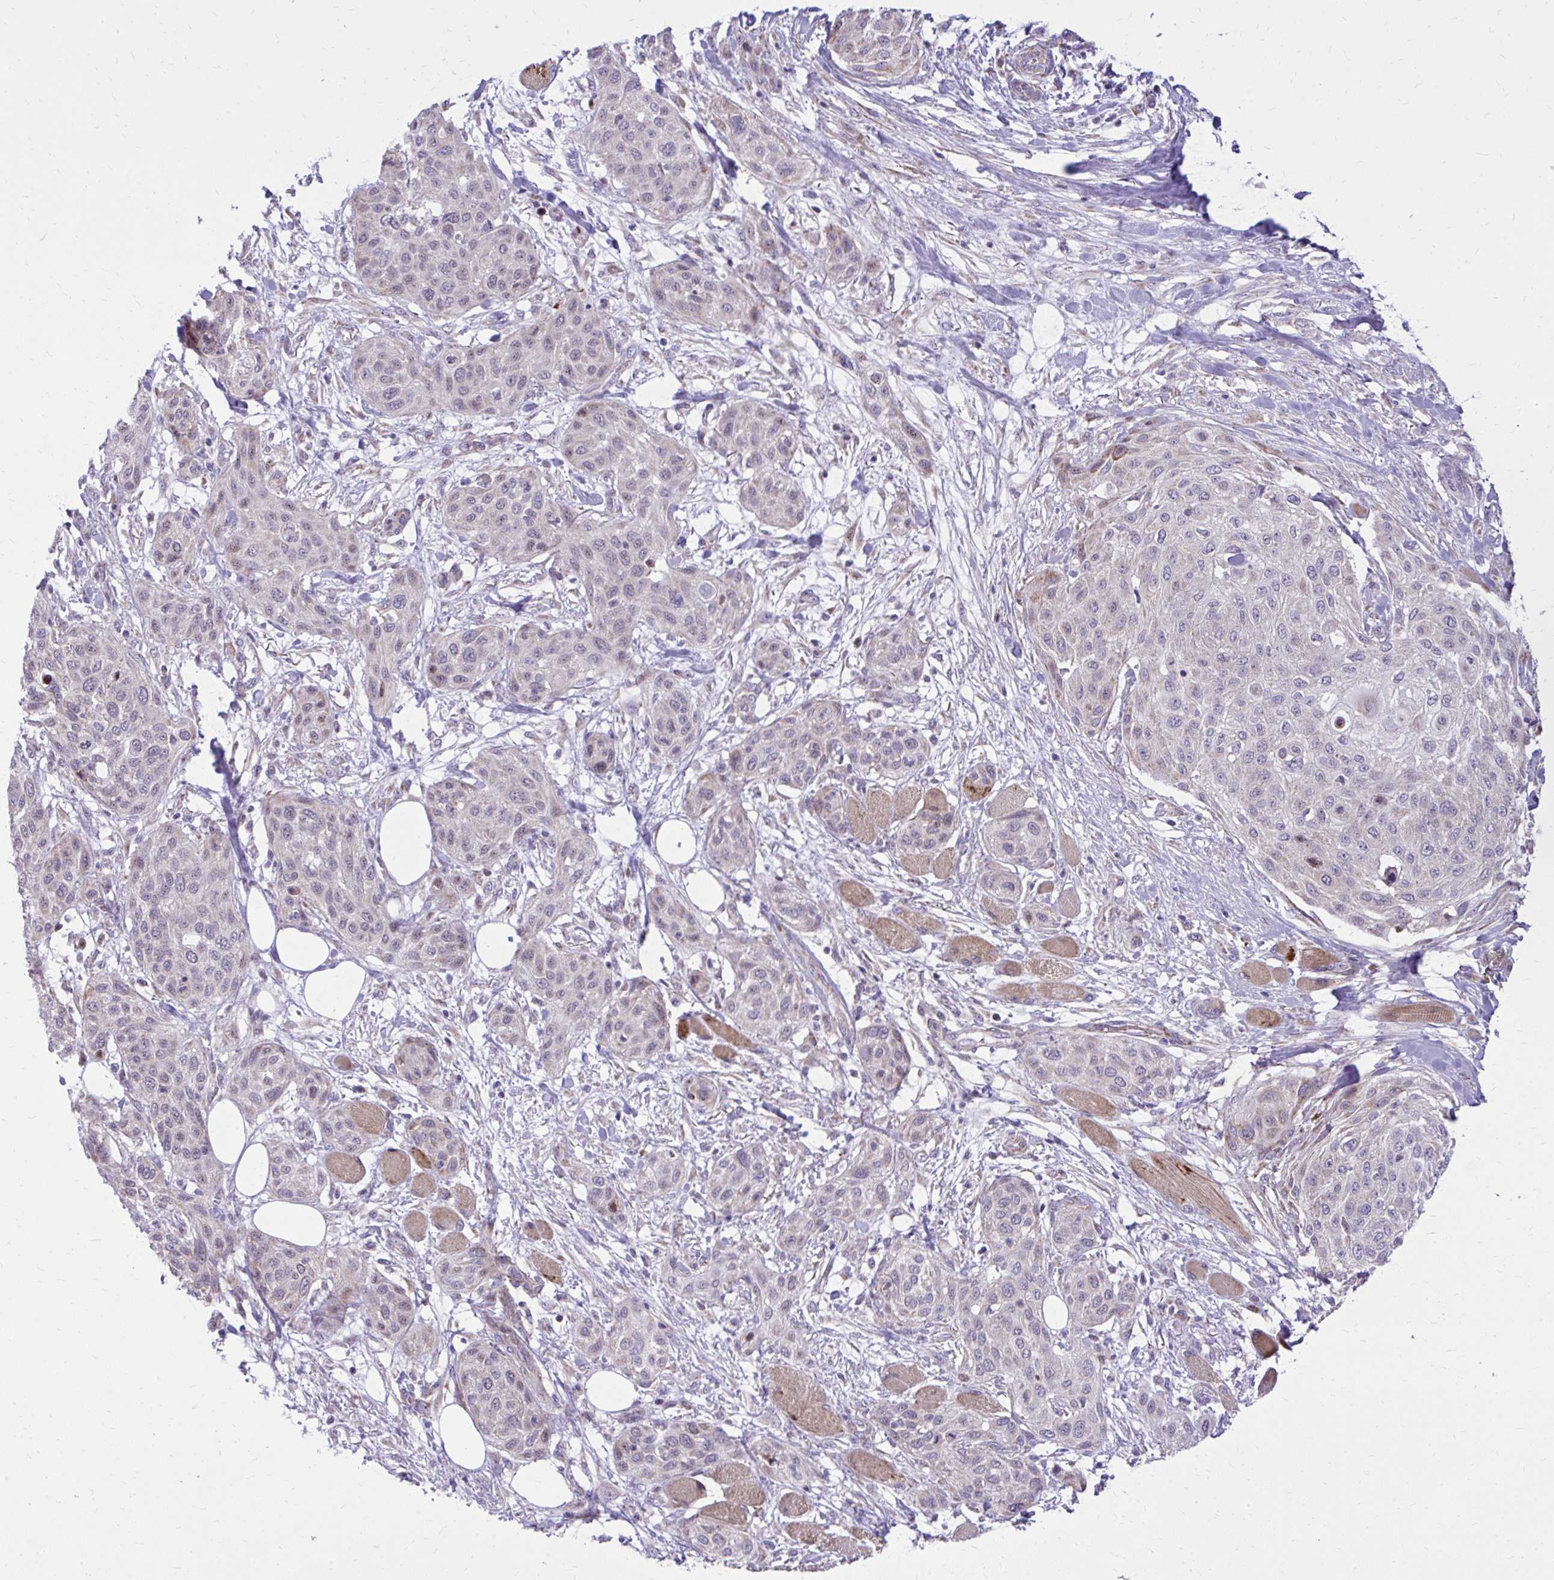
{"staining": {"intensity": "negative", "quantity": "none", "location": "none"}, "tissue": "skin cancer", "cell_type": "Tumor cells", "image_type": "cancer", "snomed": [{"axis": "morphology", "description": "Squamous cell carcinoma, NOS"}, {"axis": "topography", "description": "Skin"}], "caption": "High power microscopy histopathology image of an IHC photomicrograph of skin squamous cell carcinoma, revealing no significant expression in tumor cells.", "gene": "GPRIN3", "patient": {"sex": "female", "age": 87}}